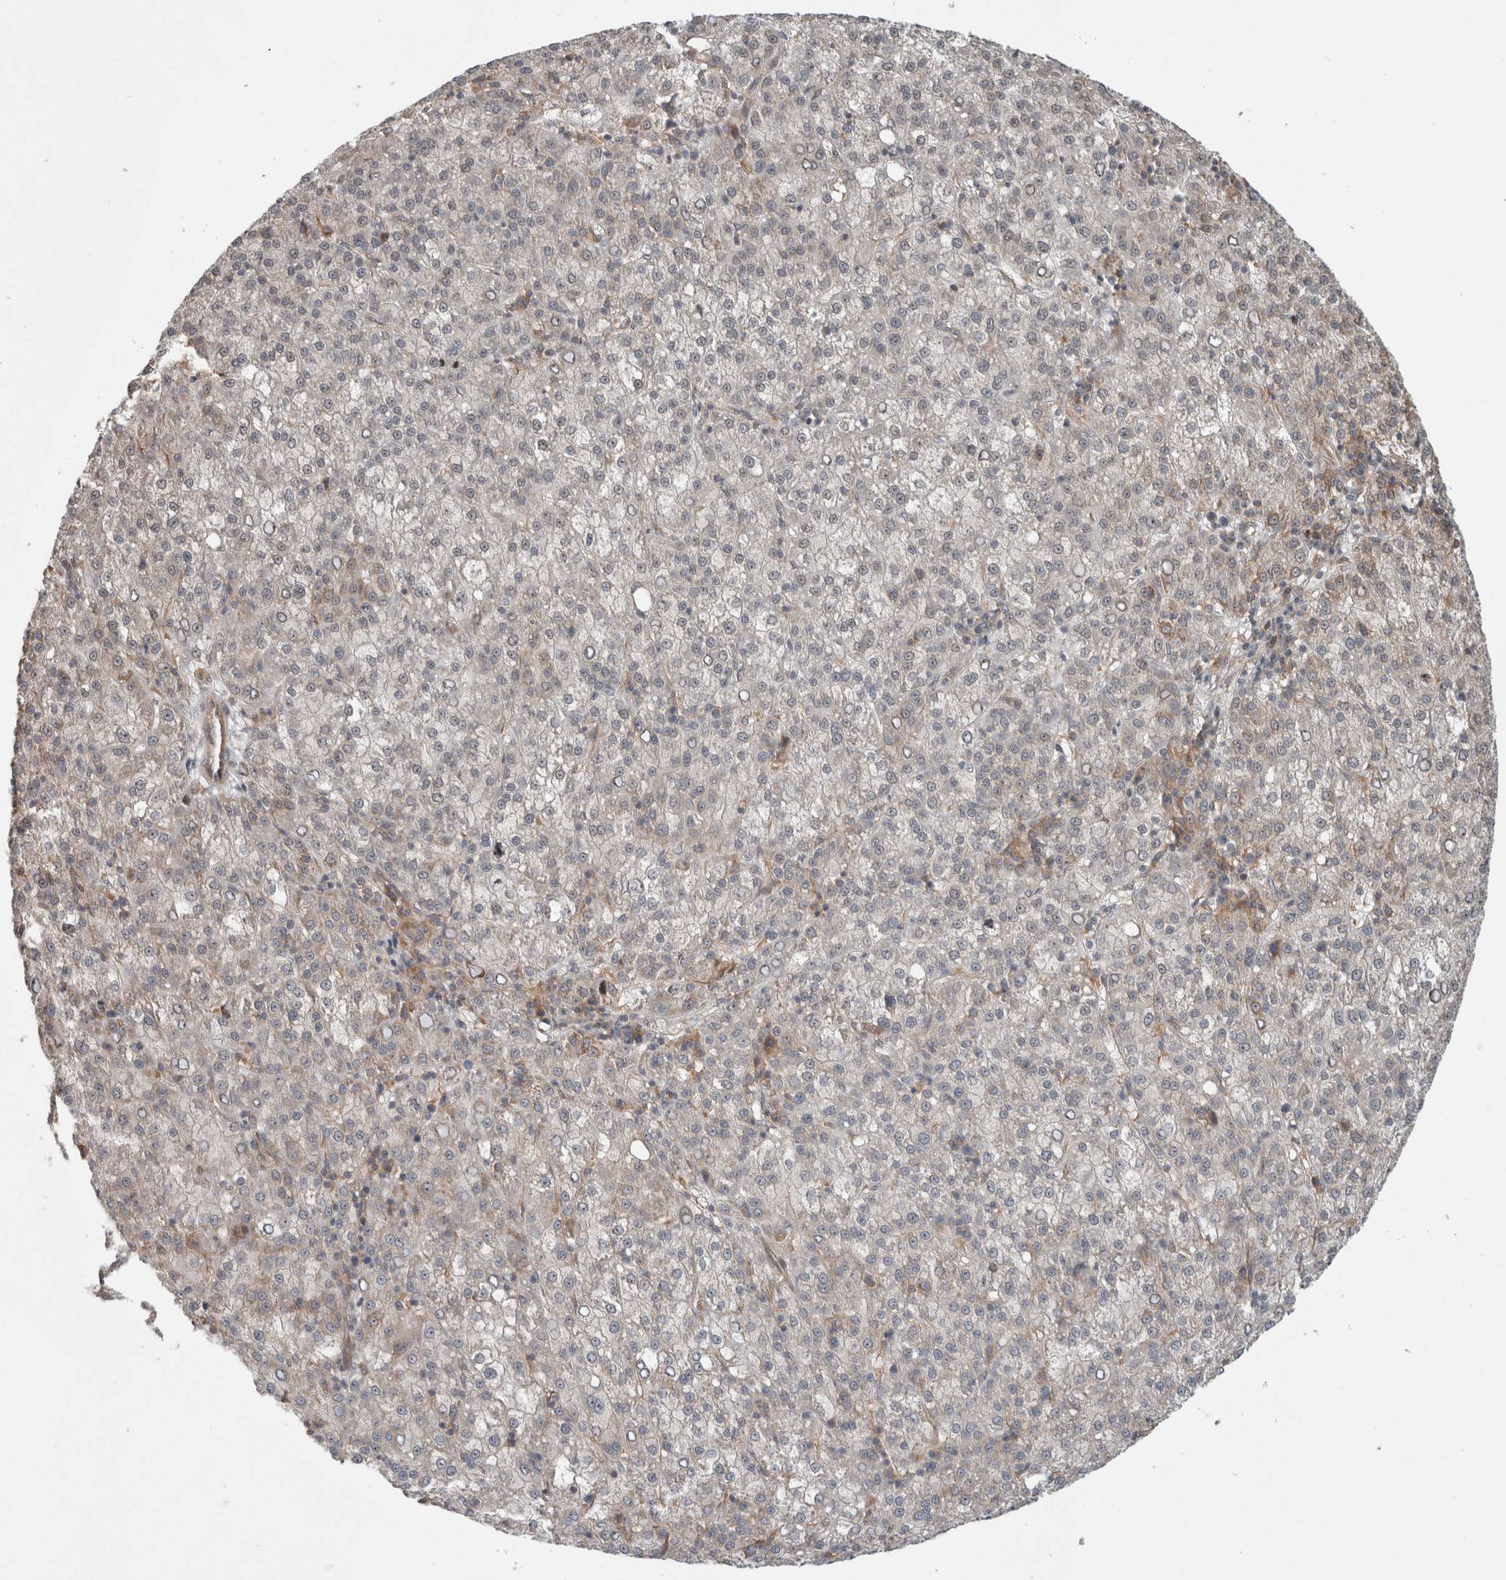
{"staining": {"intensity": "negative", "quantity": "none", "location": "none"}, "tissue": "liver cancer", "cell_type": "Tumor cells", "image_type": "cancer", "snomed": [{"axis": "morphology", "description": "Carcinoma, Hepatocellular, NOS"}, {"axis": "topography", "description": "Liver"}], "caption": "Hepatocellular carcinoma (liver) was stained to show a protein in brown. There is no significant staining in tumor cells. (Brightfield microscopy of DAB (3,3'-diaminobenzidine) immunohistochemistry at high magnification).", "gene": "WASF2", "patient": {"sex": "female", "age": 58}}